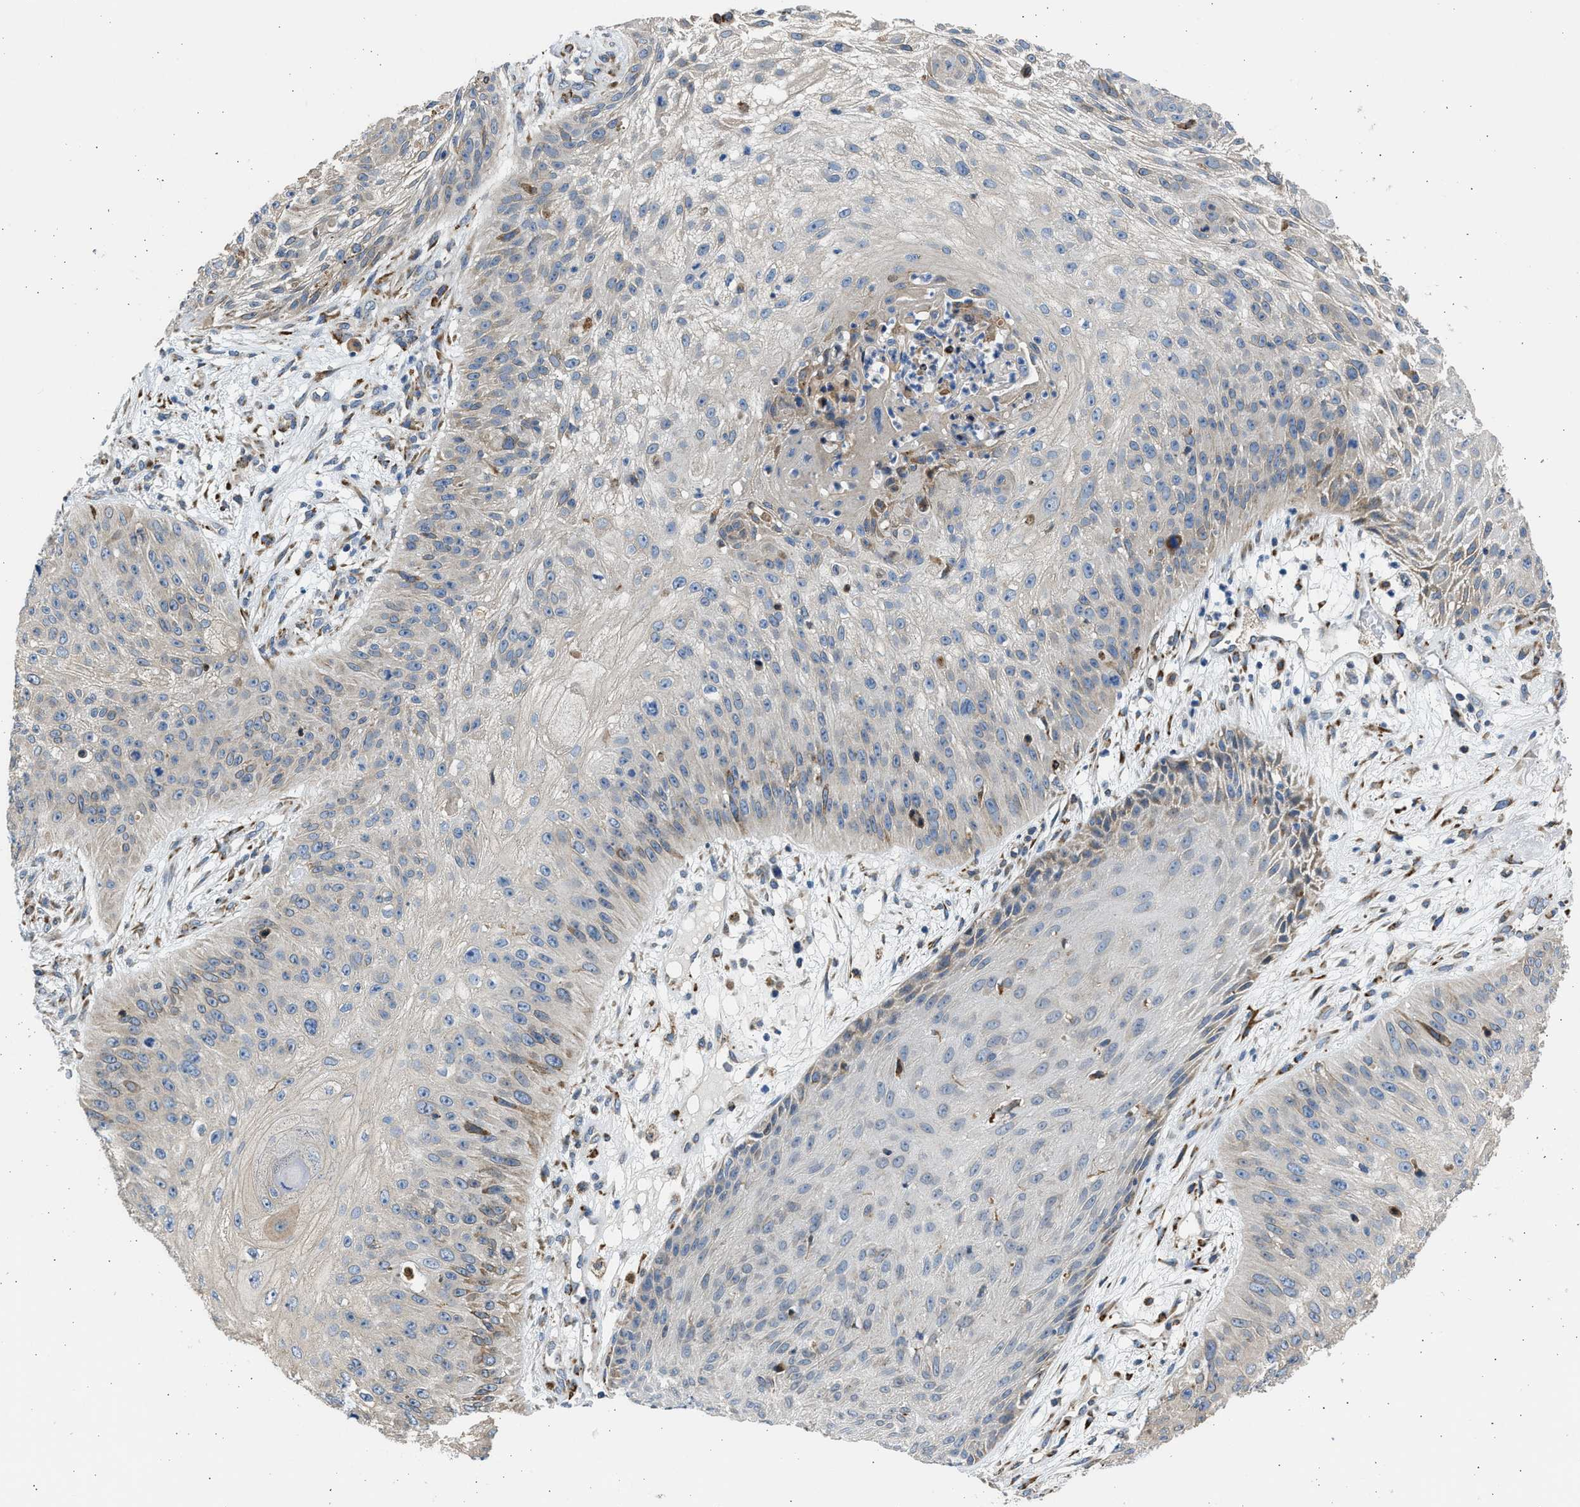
{"staining": {"intensity": "weak", "quantity": "<25%", "location": "cytoplasmic/membranous"}, "tissue": "skin cancer", "cell_type": "Tumor cells", "image_type": "cancer", "snomed": [{"axis": "morphology", "description": "Squamous cell carcinoma, NOS"}, {"axis": "topography", "description": "Skin"}], "caption": "This is an IHC image of squamous cell carcinoma (skin). There is no expression in tumor cells.", "gene": "PLD2", "patient": {"sex": "female", "age": 80}}